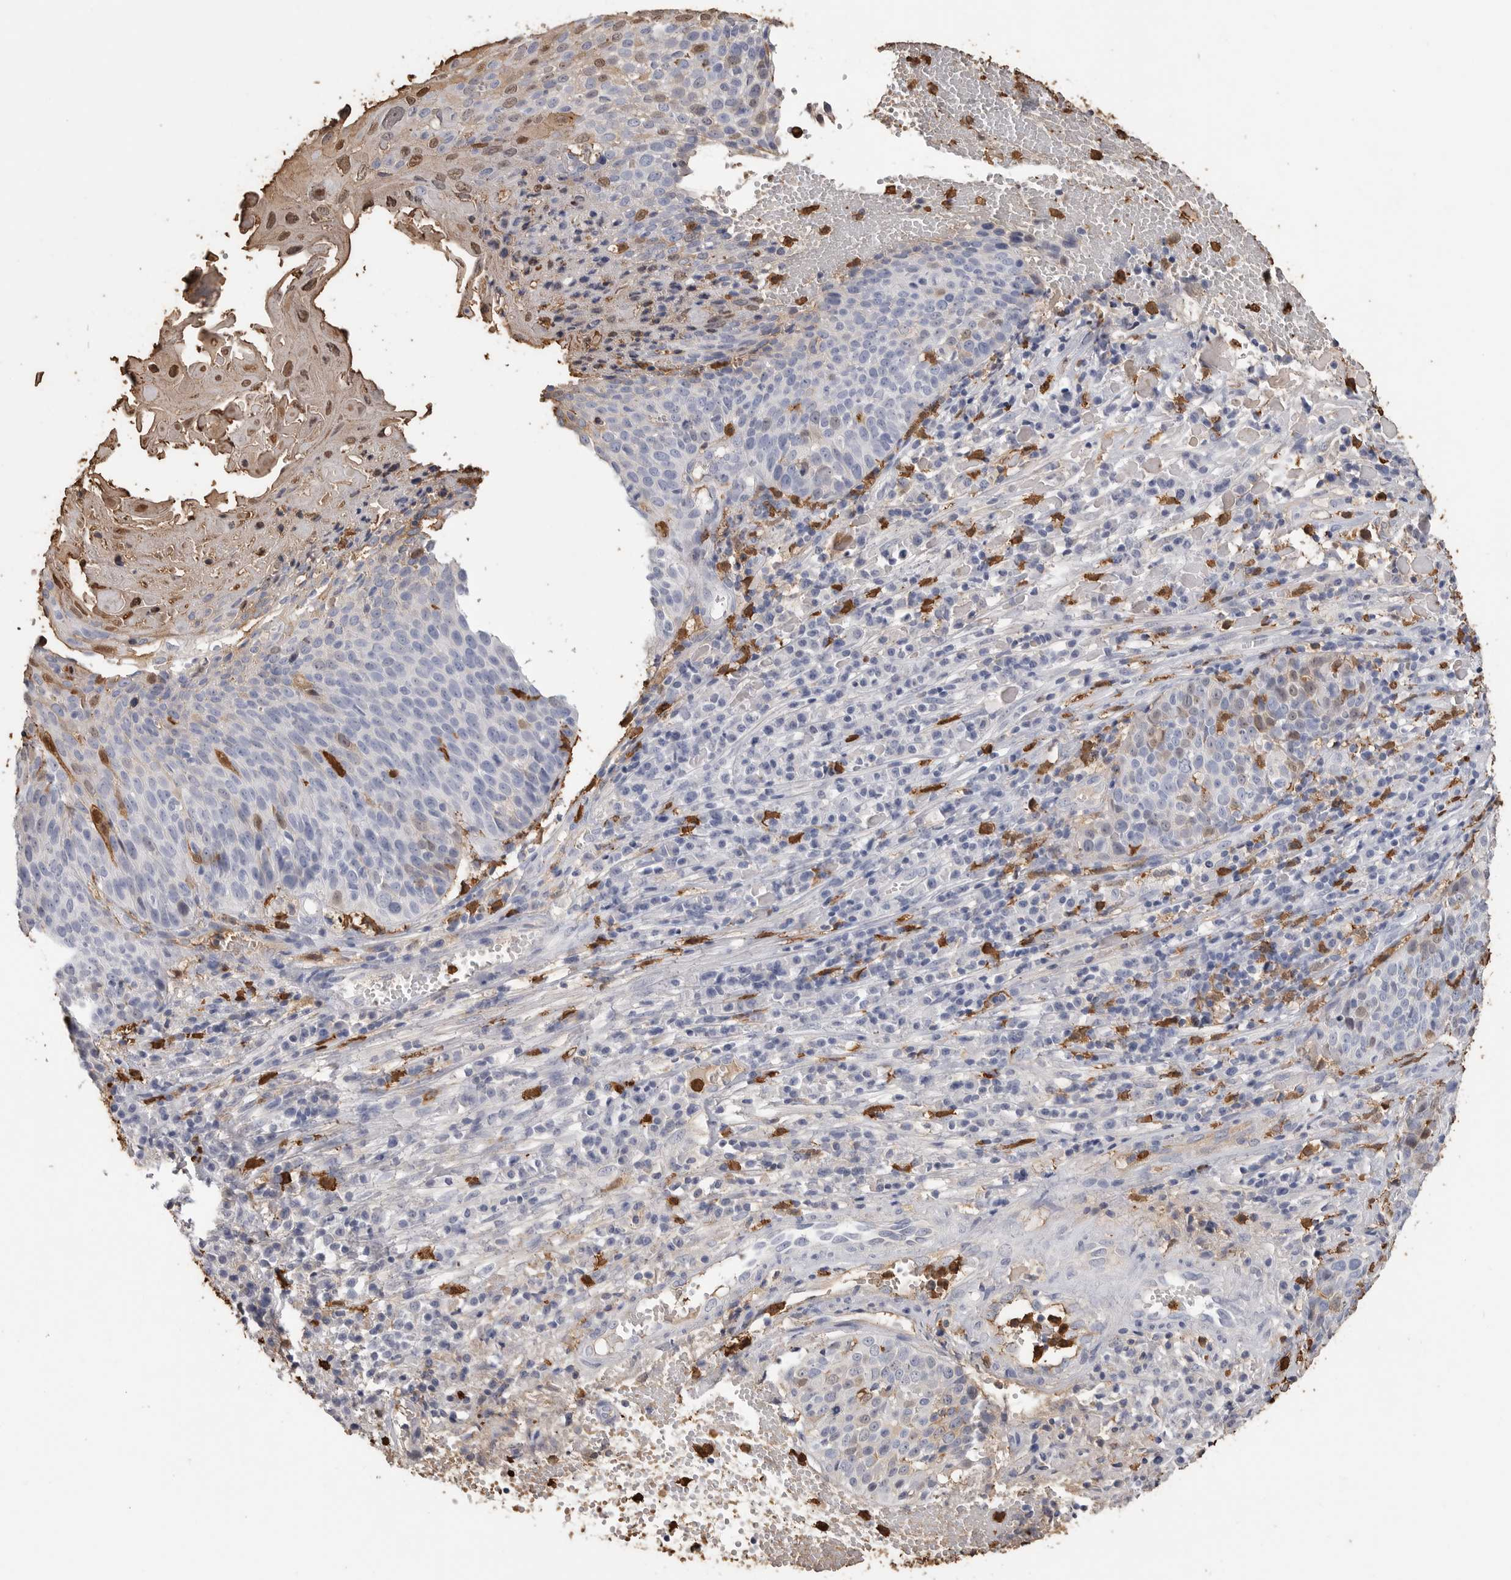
{"staining": {"intensity": "moderate", "quantity": "<25%", "location": "nuclear"}, "tissue": "cervical cancer", "cell_type": "Tumor cells", "image_type": "cancer", "snomed": [{"axis": "morphology", "description": "Squamous cell carcinoma, NOS"}, {"axis": "topography", "description": "Cervix"}], "caption": "A brown stain highlights moderate nuclear staining of a protein in squamous cell carcinoma (cervical) tumor cells. The protein of interest is stained brown, and the nuclei are stained in blue (DAB (3,3'-diaminobenzidine) IHC with brightfield microscopy, high magnification).", "gene": "CYB561D1", "patient": {"sex": "female", "age": 74}}